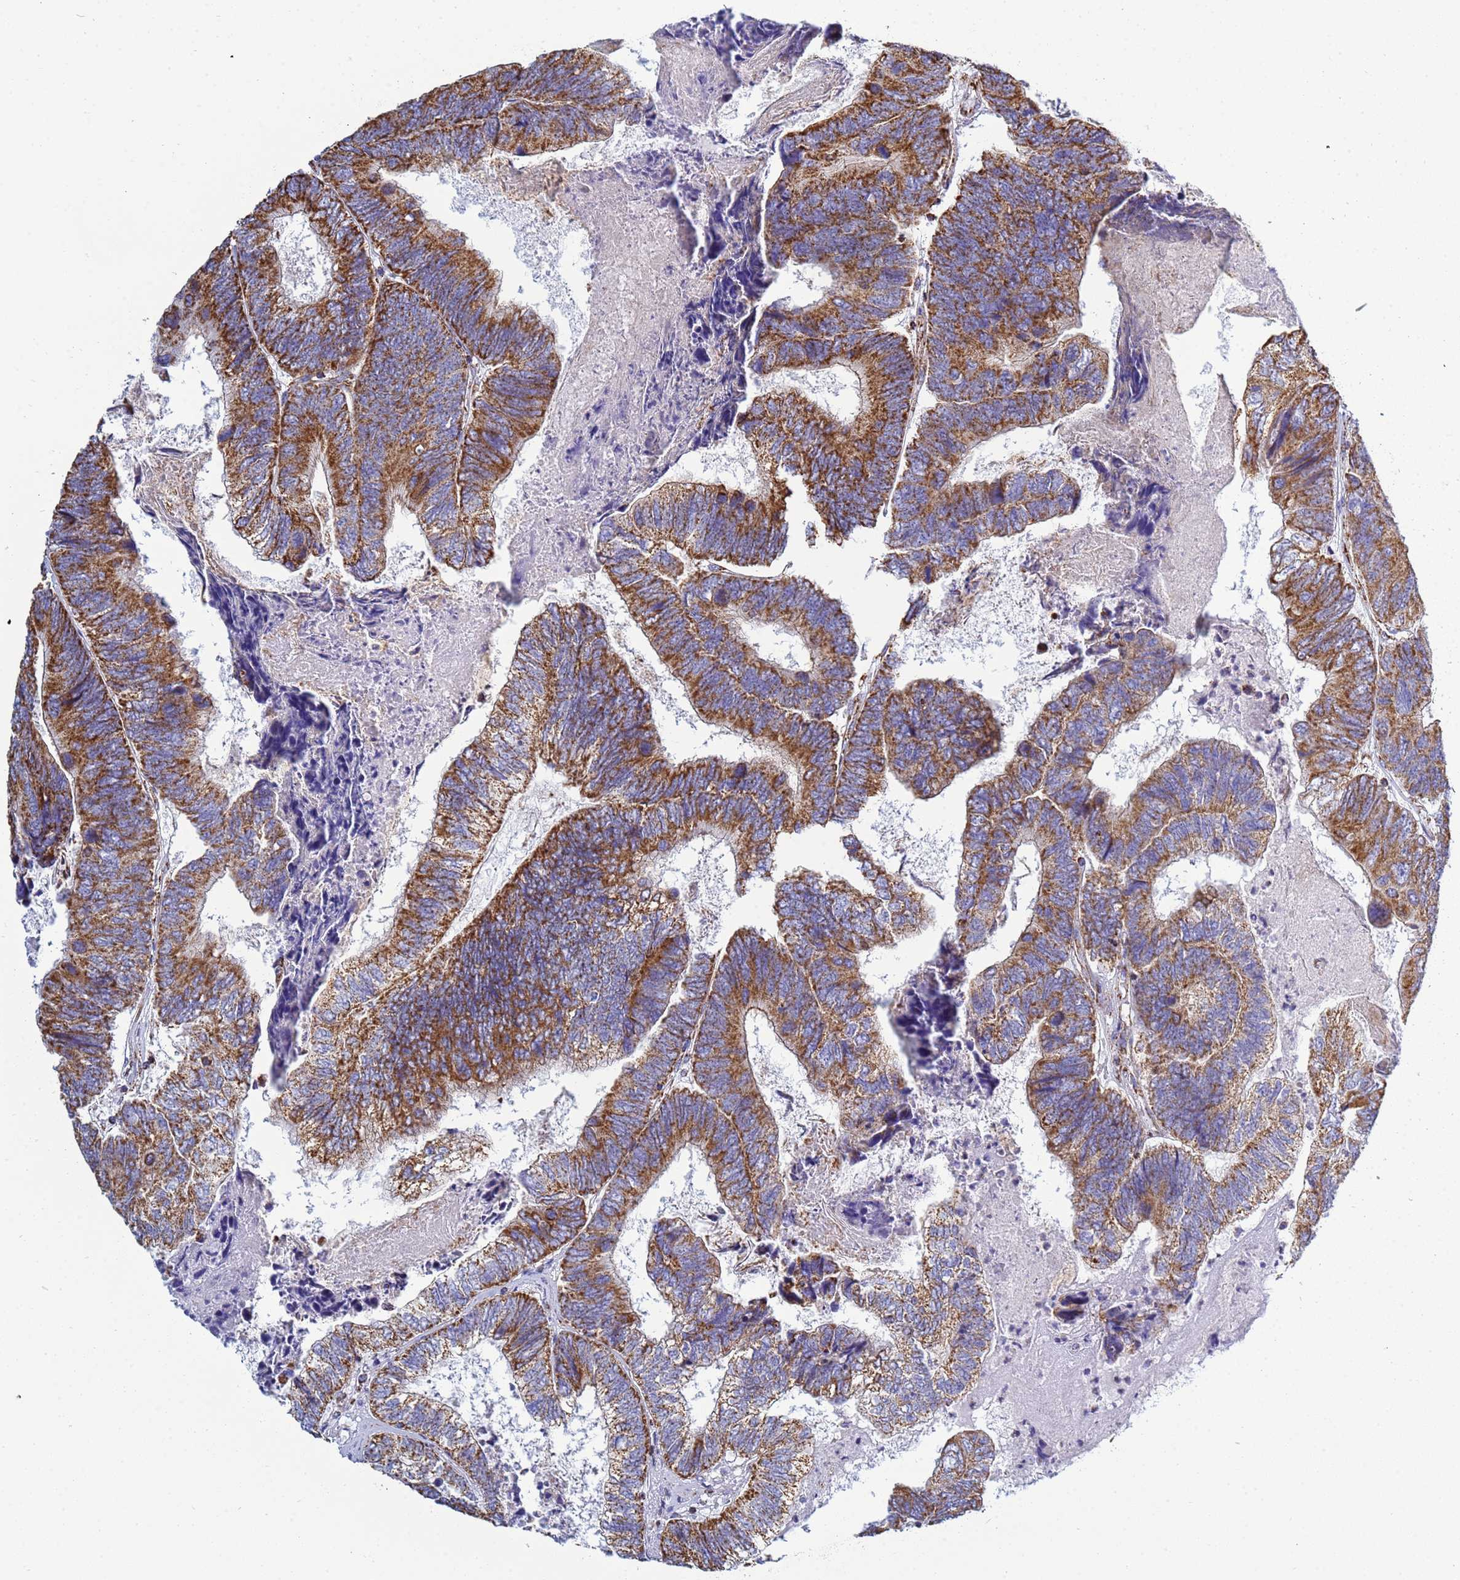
{"staining": {"intensity": "strong", "quantity": ">75%", "location": "cytoplasmic/membranous"}, "tissue": "colorectal cancer", "cell_type": "Tumor cells", "image_type": "cancer", "snomed": [{"axis": "morphology", "description": "Adenocarcinoma, NOS"}, {"axis": "topography", "description": "Colon"}], "caption": "DAB (3,3'-diaminobenzidine) immunohistochemical staining of colorectal cancer (adenocarcinoma) demonstrates strong cytoplasmic/membranous protein positivity in approximately >75% of tumor cells.", "gene": "COQ4", "patient": {"sex": "female", "age": 67}}